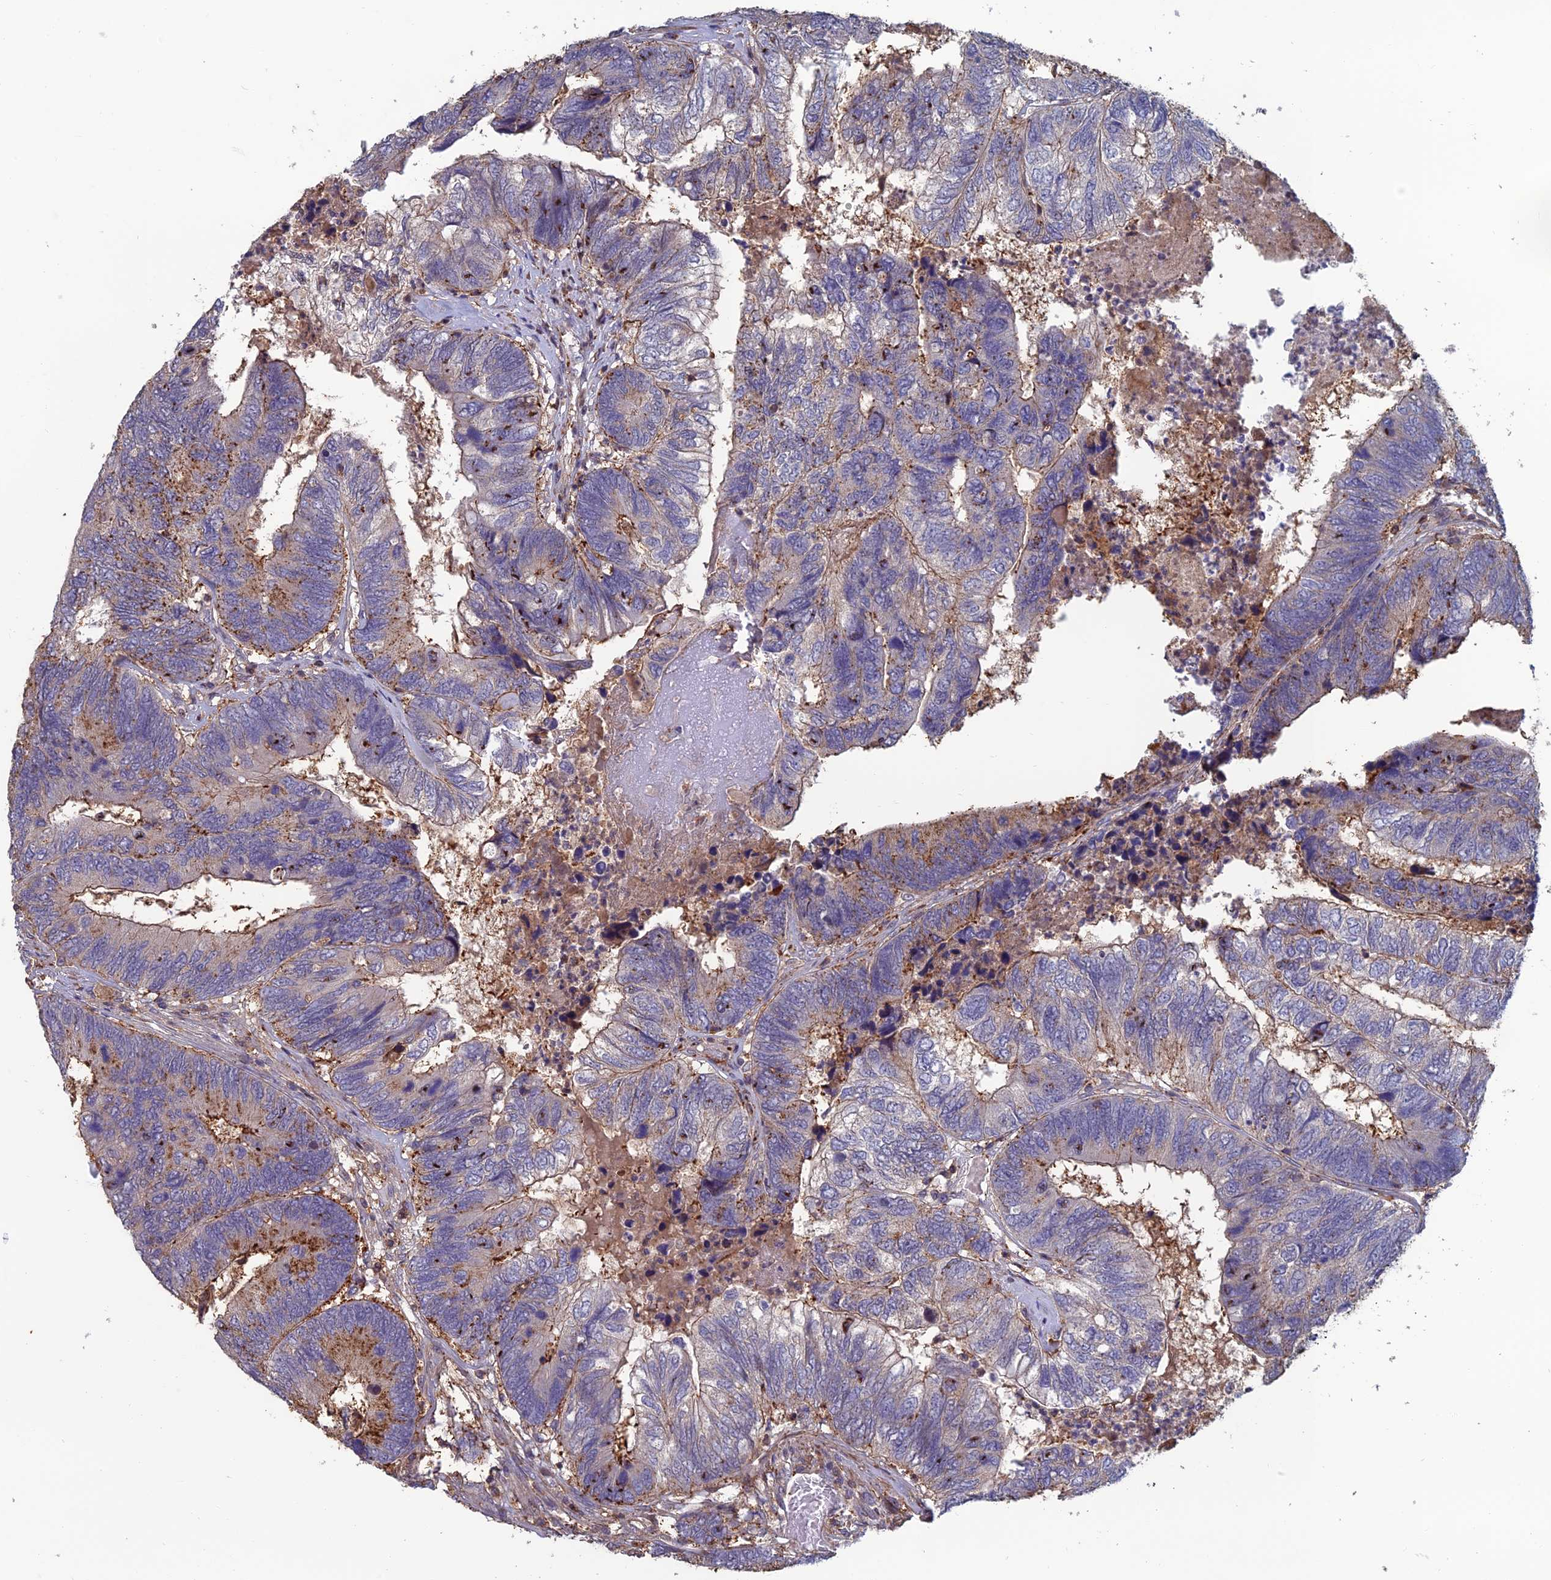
{"staining": {"intensity": "moderate", "quantity": "<25%", "location": "cytoplasmic/membranous"}, "tissue": "colorectal cancer", "cell_type": "Tumor cells", "image_type": "cancer", "snomed": [{"axis": "morphology", "description": "Adenocarcinoma, NOS"}, {"axis": "topography", "description": "Colon"}], "caption": "This photomicrograph reveals IHC staining of colorectal cancer, with low moderate cytoplasmic/membranous expression in about <25% of tumor cells.", "gene": "C15orf62", "patient": {"sex": "female", "age": 67}}